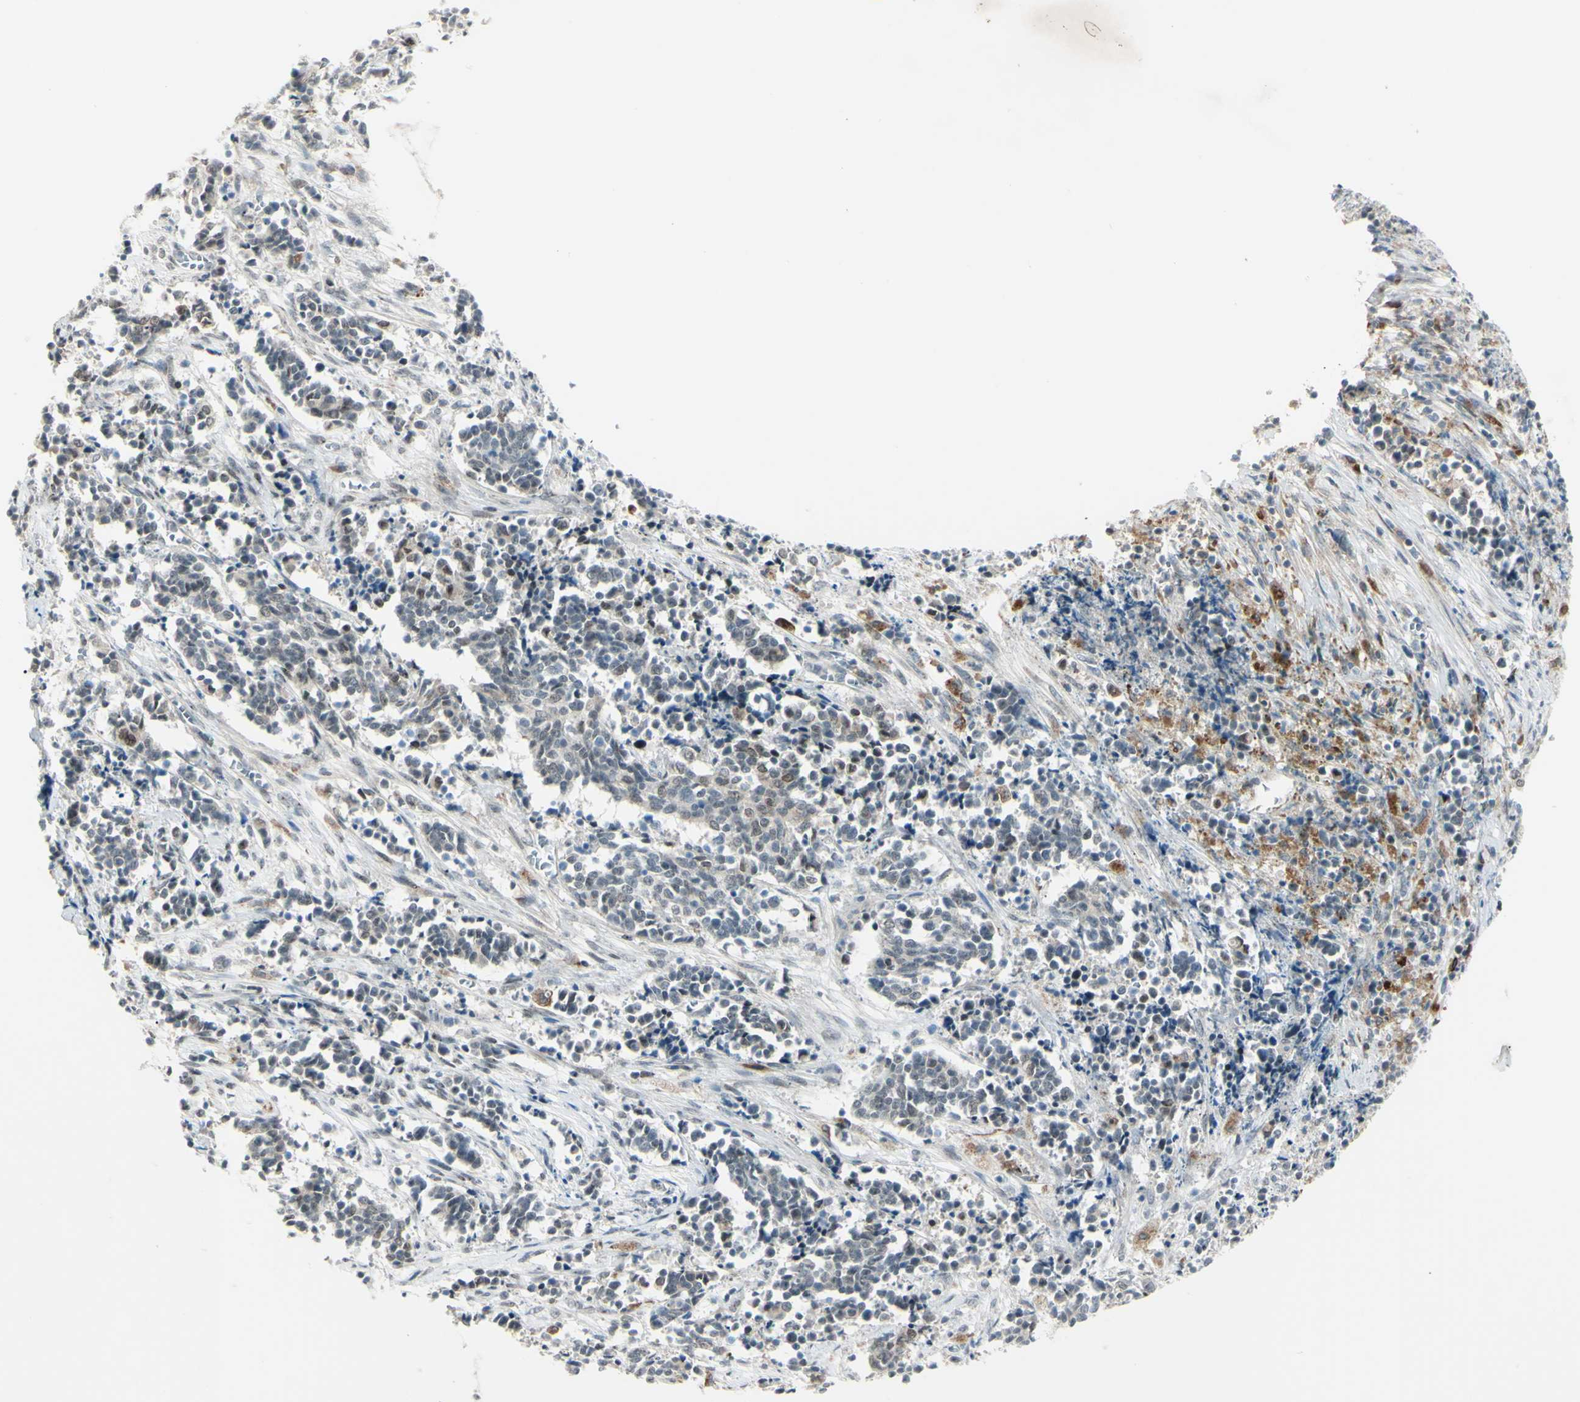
{"staining": {"intensity": "negative", "quantity": "none", "location": "none"}, "tissue": "cervical cancer", "cell_type": "Tumor cells", "image_type": "cancer", "snomed": [{"axis": "morphology", "description": "Normal tissue, NOS"}, {"axis": "morphology", "description": "Squamous cell carcinoma, NOS"}, {"axis": "topography", "description": "Cervix"}], "caption": "High power microscopy image of an immunohistochemistry micrograph of cervical squamous cell carcinoma, revealing no significant positivity in tumor cells.", "gene": "FGFR2", "patient": {"sex": "female", "age": 35}}